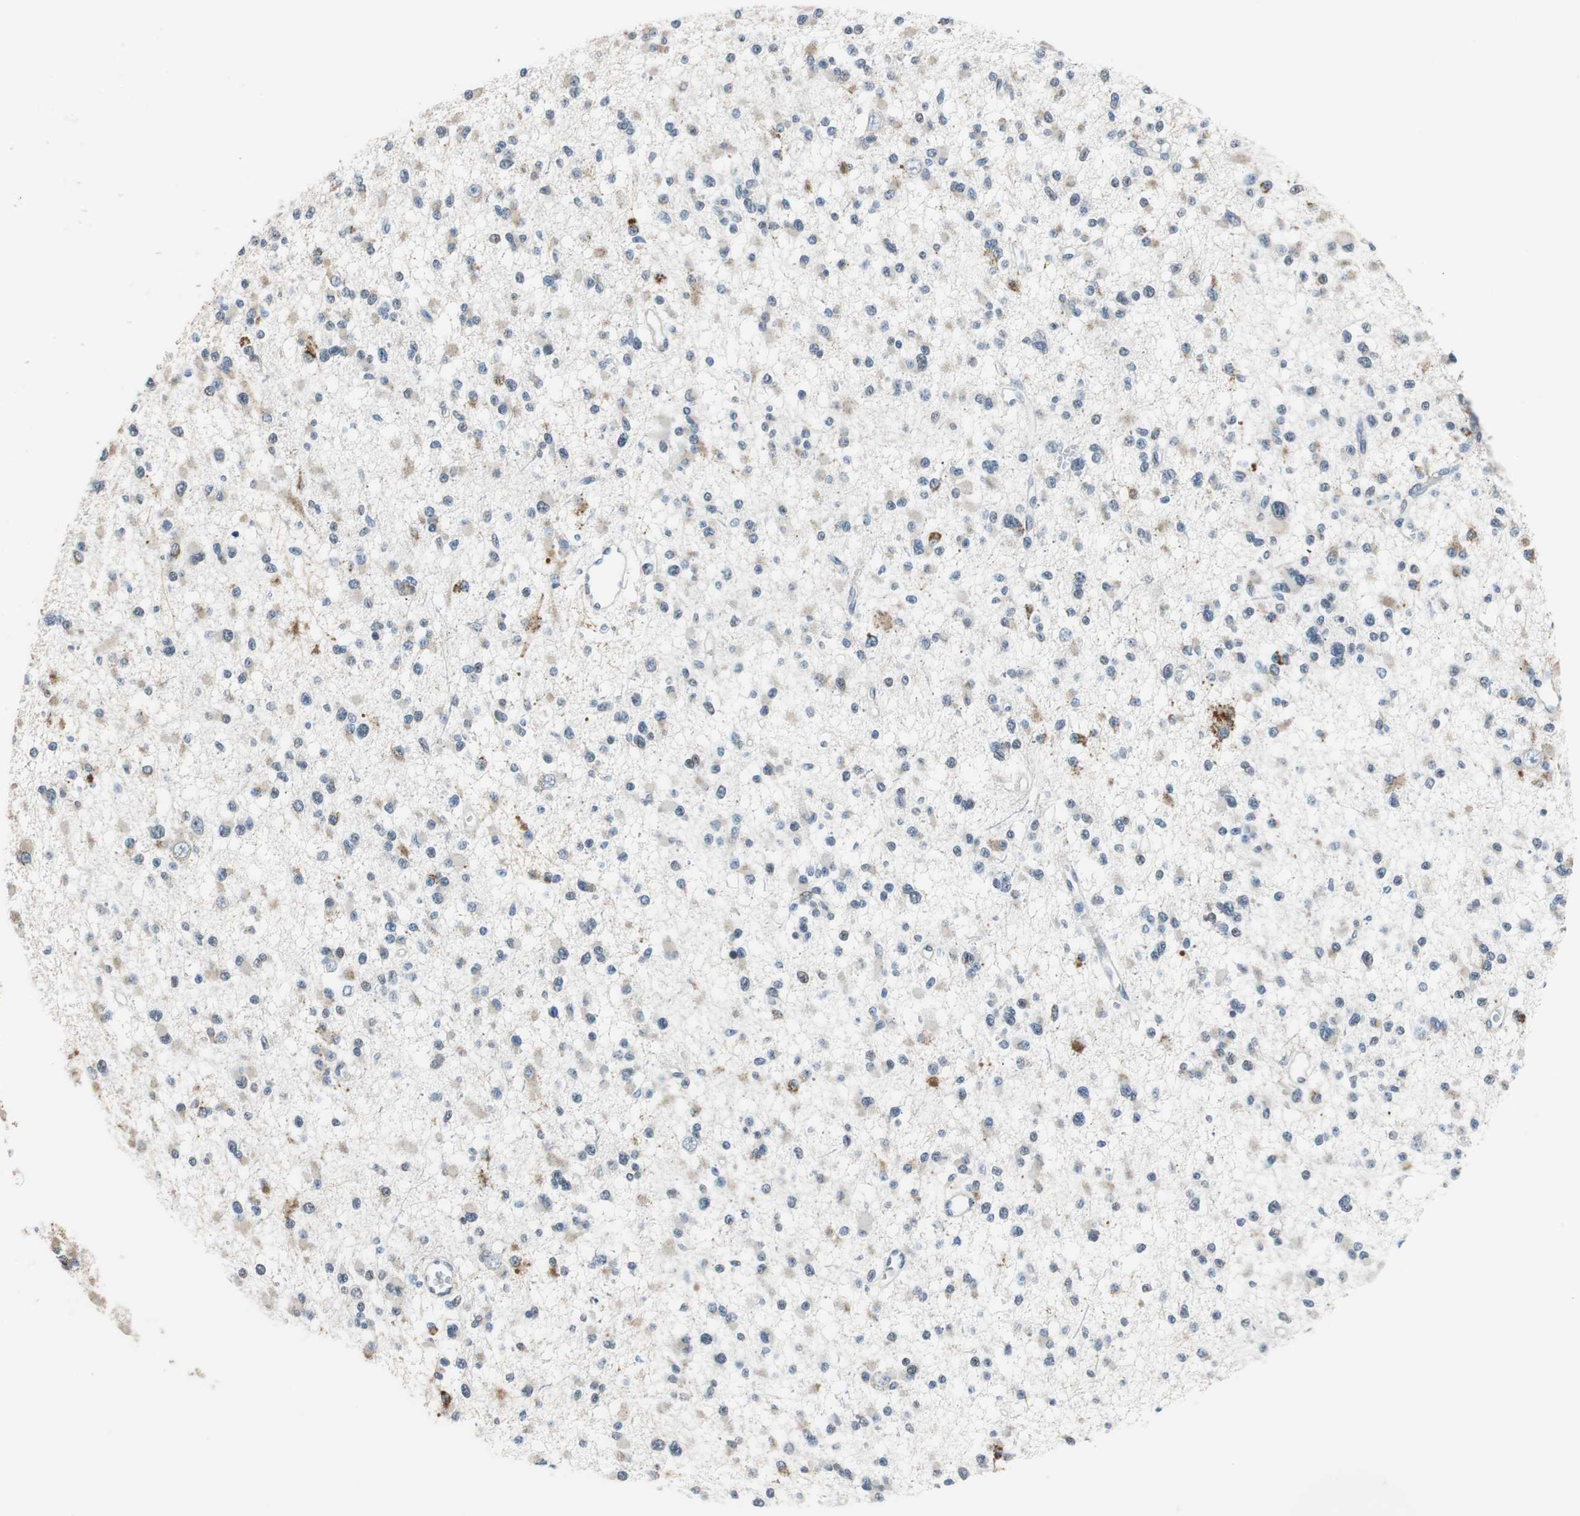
{"staining": {"intensity": "weak", "quantity": "25%-75%", "location": "cytoplasmic/membranous"}, "tissue": "glioma", "cell_type": "Tumor cells", "image_type": "cancer", "snomed": [{"axis": "morphology", "description": "Glioma, malignant, Low grade"}, {"axis": "topography", "description": "Brain"}], "caption": "Protein expression analysis of glioma displays weak cytoplasmic/membranous expression in approximately 25%-75% of tumor cells. The staining was performed using DAB to visualize the protein expression in brown, while the nuclei were stained in blue with hematoxylin (Magnification: 20x).", "gene": "ALDH4A1", "patient": {"sex": "female", "age": 22}}